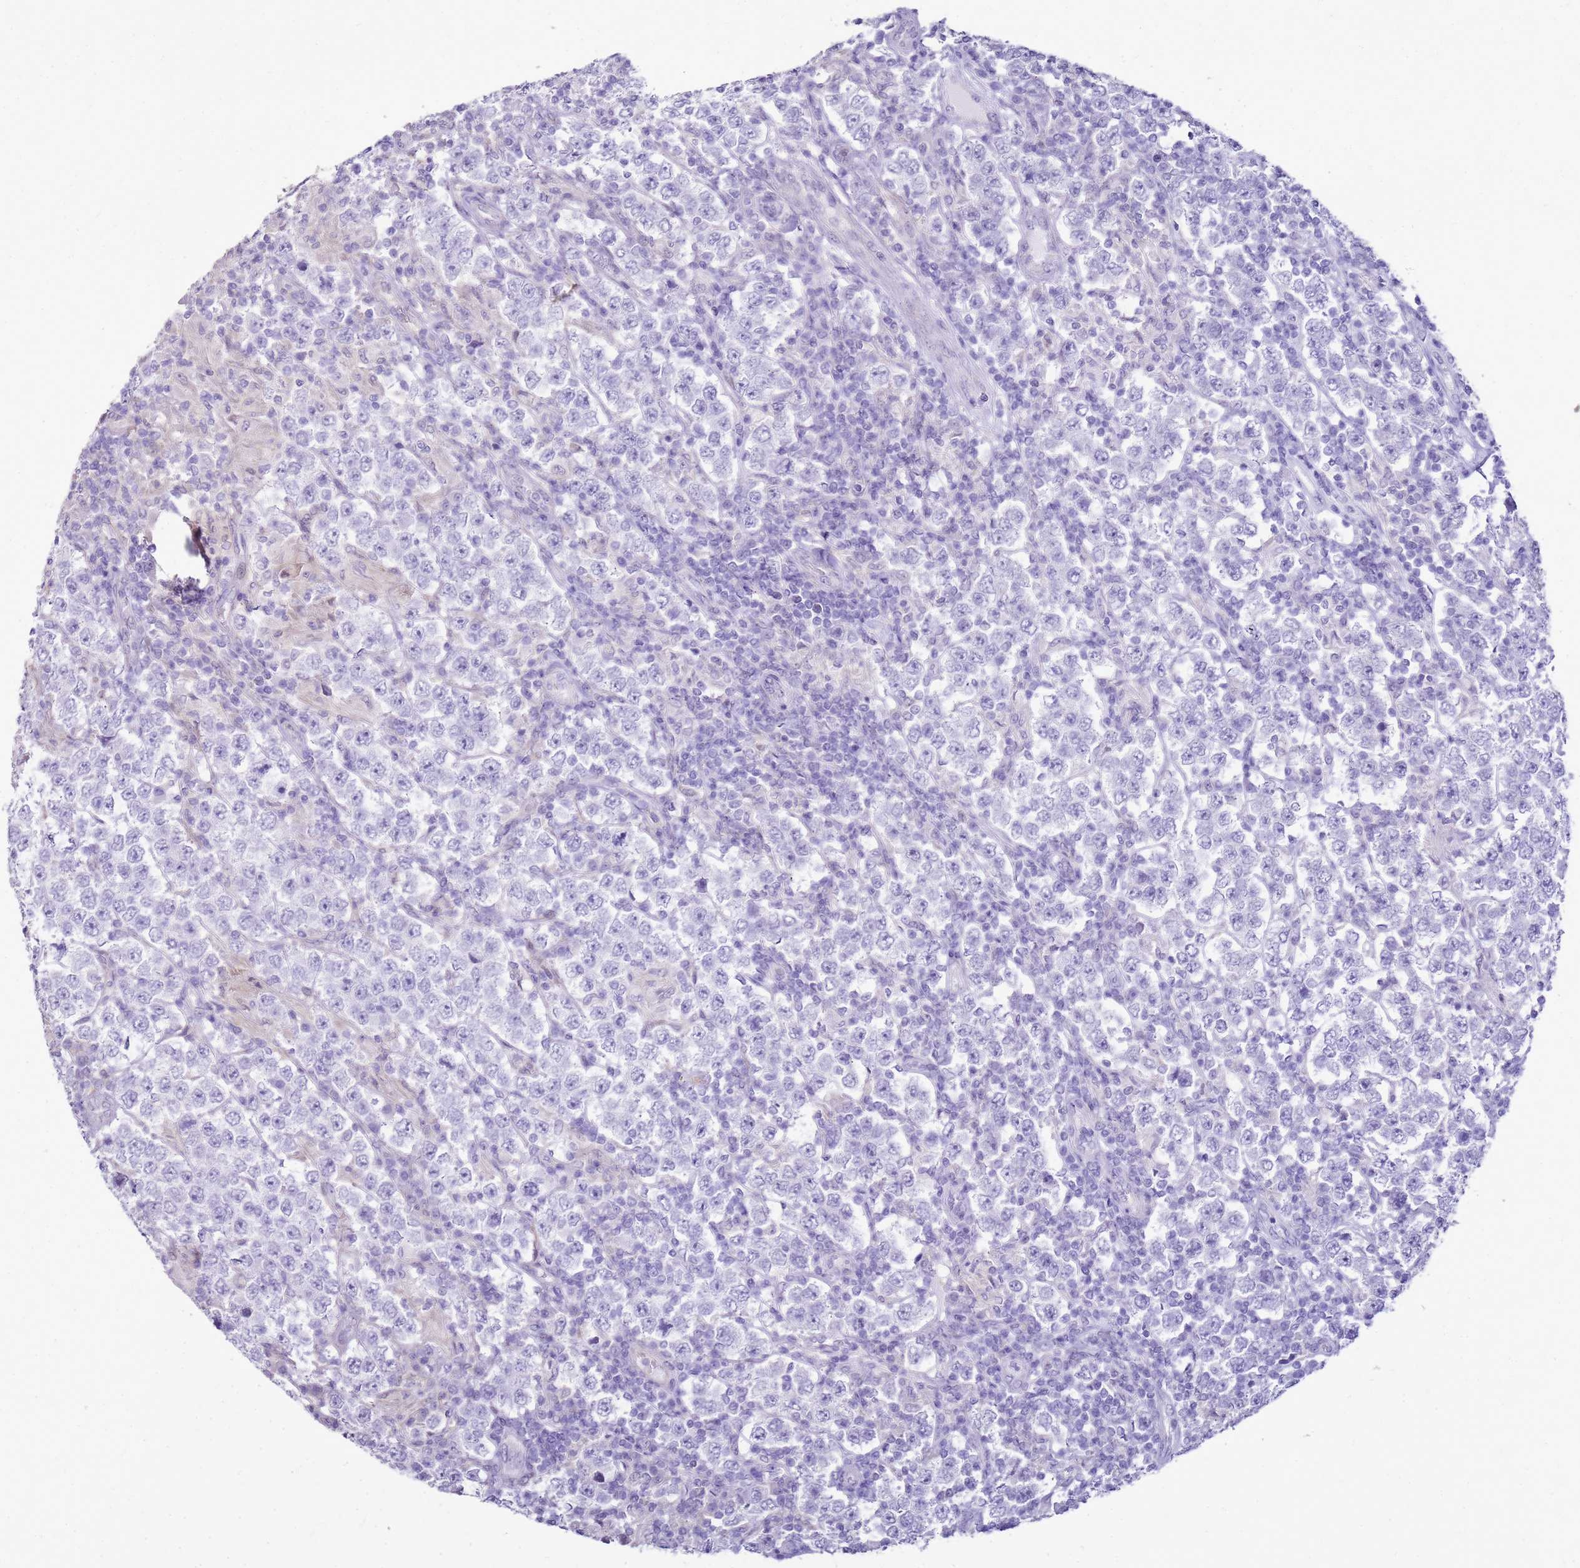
{"staining": {"intensity": "negative", "quantity": "none", "location": "none"}, "tissue": "testis cancer", "cell_type": "Tumor cells", "image_type": "cancer", "snomed": [{"axis": "morphology", "description": "Normal tissue, NOS"}, {"axis": "morphology", "description": "Urothelial carcinoma, High grade"}, {"axis": "morphology", "description": "Seminoma, NOS"}, {"axis": "morphology", "description": "Carcinoma, Embryonal, NOS"}, {"axis": "topography", "description": "Urinary bladder"}, {"axis": "topography", "description": "Testis"}], "caption": "This image is of seminoma (testis) stained with immunohistochemistry (IHC) to label a protein in brown with the nuclei are counter-stained blue. There is no staining in tumor cells. The staining was performed using DAB (3,3'-diaminobenzidine) to visualize the protein expression in brown, while the nuclei were stained in blue with hematoxylin (Magnification: 20x).", "gene": "SULT1E1", "patient": {"sex": "male", "age": 41}}